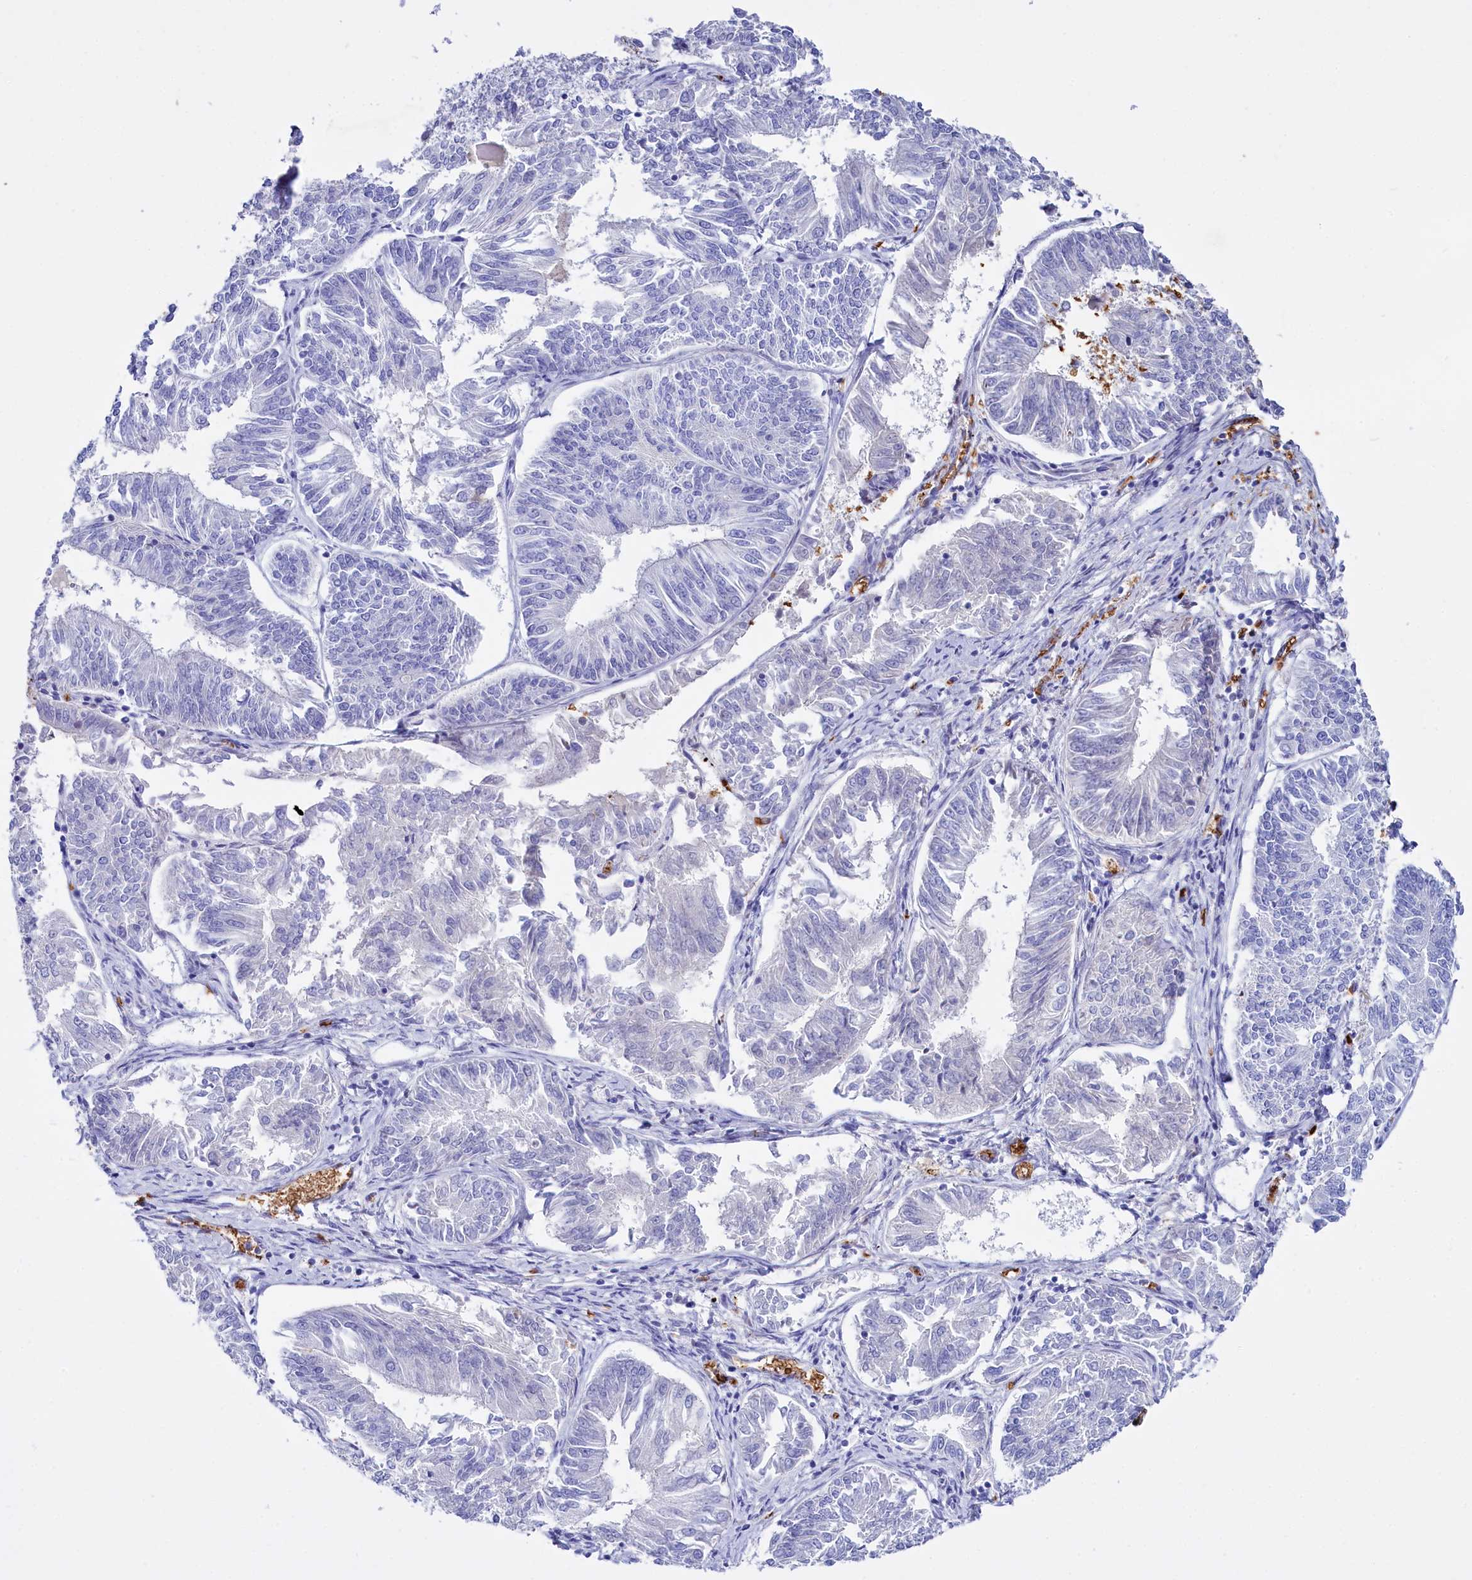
{"staining": {"intensity": "negative", "quantity": "none", "location": "none"}, "tissue": "endometrial cancer", "cell_type": "Tumor cells", "image_type": "cancer", "snomed": [{"axis": "morphology", "description": "Adenocarcinoma, NOS"}, {"axis": "topography", "description": "Endometrium"}], "caption": "A micrograph of human endometrial adenocarcinoma is negative for staining in tumor cells. (Stains: DAB immunohistochemistry with hematoxylin counter stain, Microscopy: brightfield microscopy at high magnification).", "gene": "RPUSD3", "patient": {"sex": "female", "age": 58}}